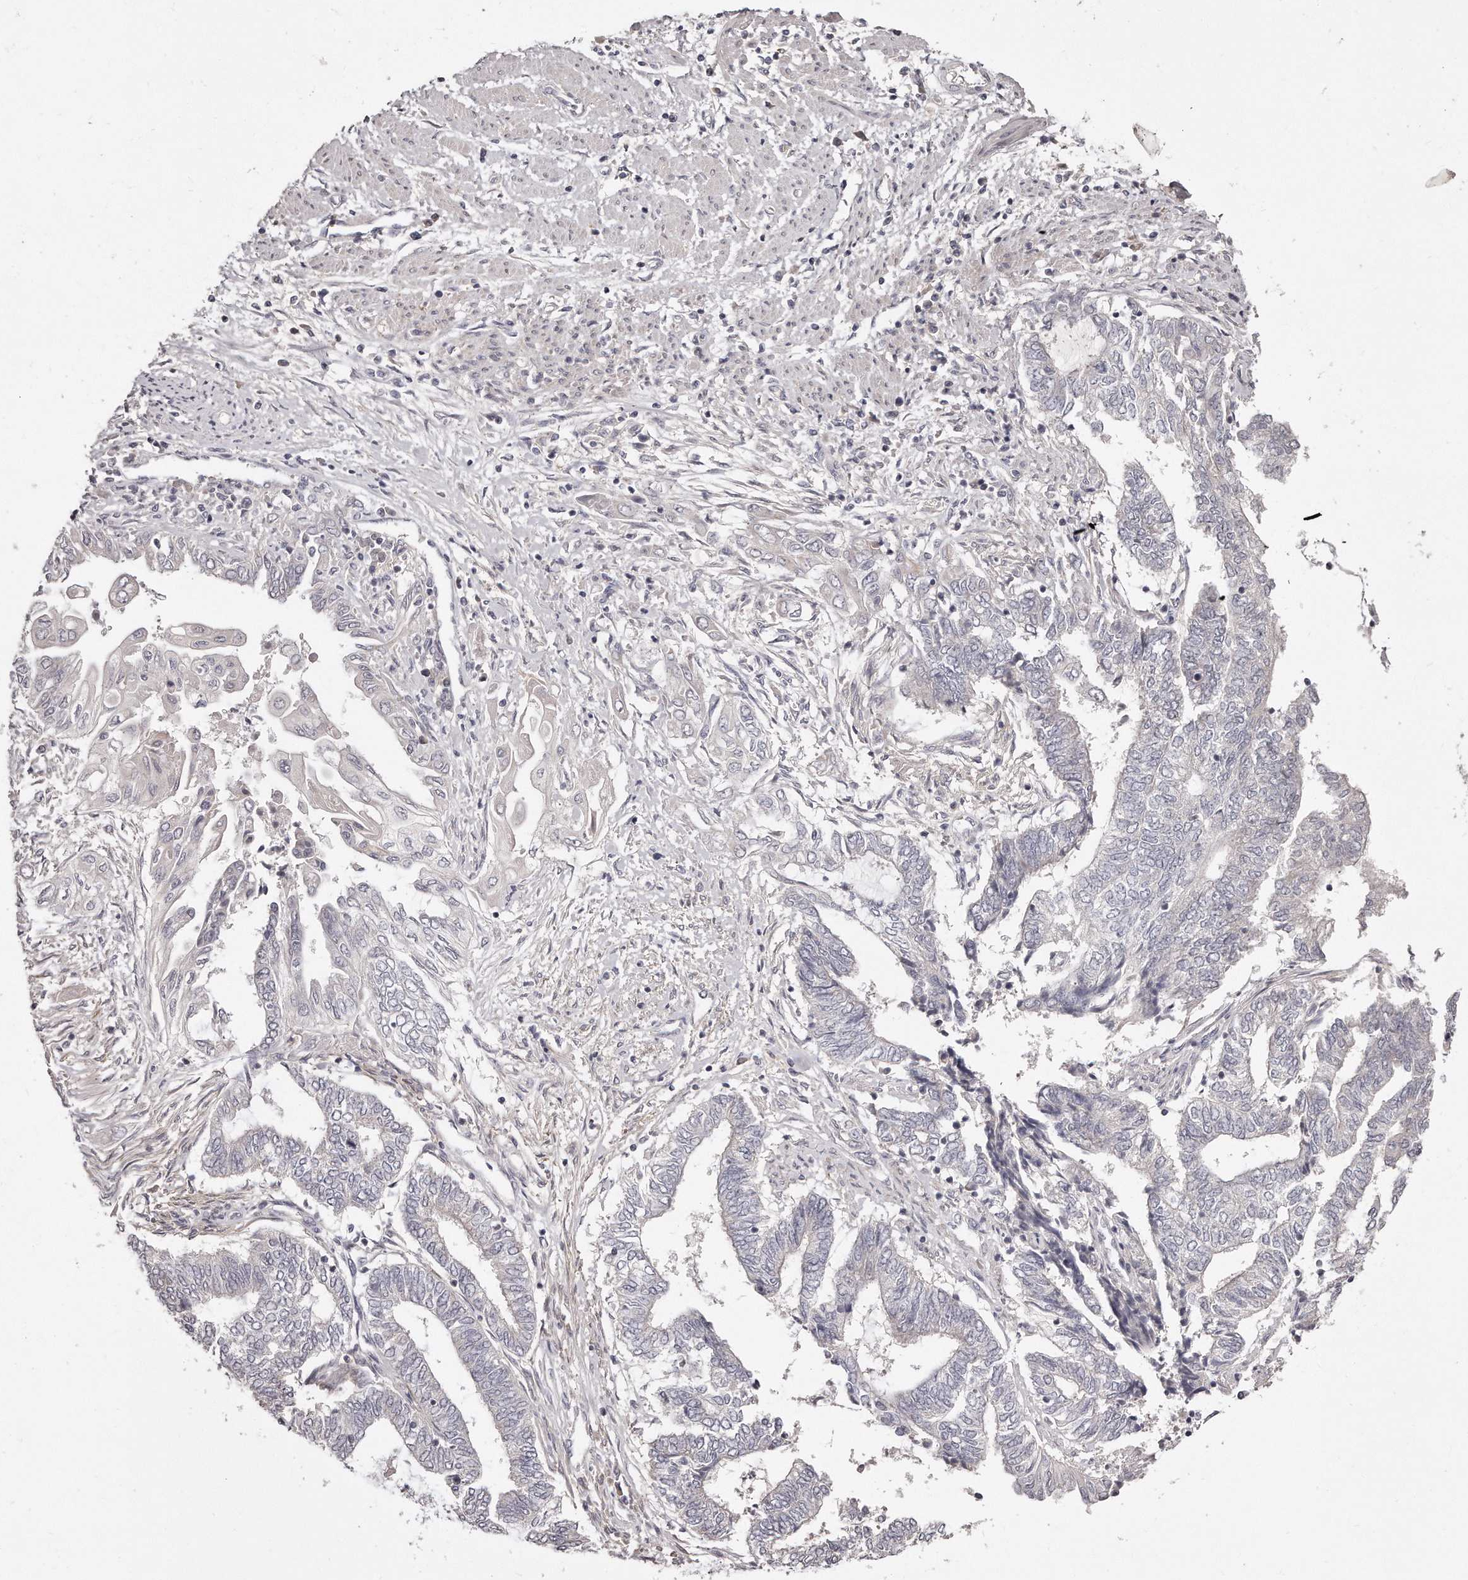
{"staining": {"intensity": "negative", "quantity": "none", "location": "none"}, "tissue": "endometrial cancer", "cell_type": "Tumor cells", "image_type": "cancer", "snomed": [{"axis": "morphology", "description": "Adenocarcinoma, NOS"}, {"axis": "topography", "description": "Uterus"}, {"axis": "topography", "description": "Endometrium"}], "caption": "The image exhibits no significant staining in tumor cells of endometrial cancer.", "gene": "TTLL4", "patient": {"sex": "female", "age": 70}}